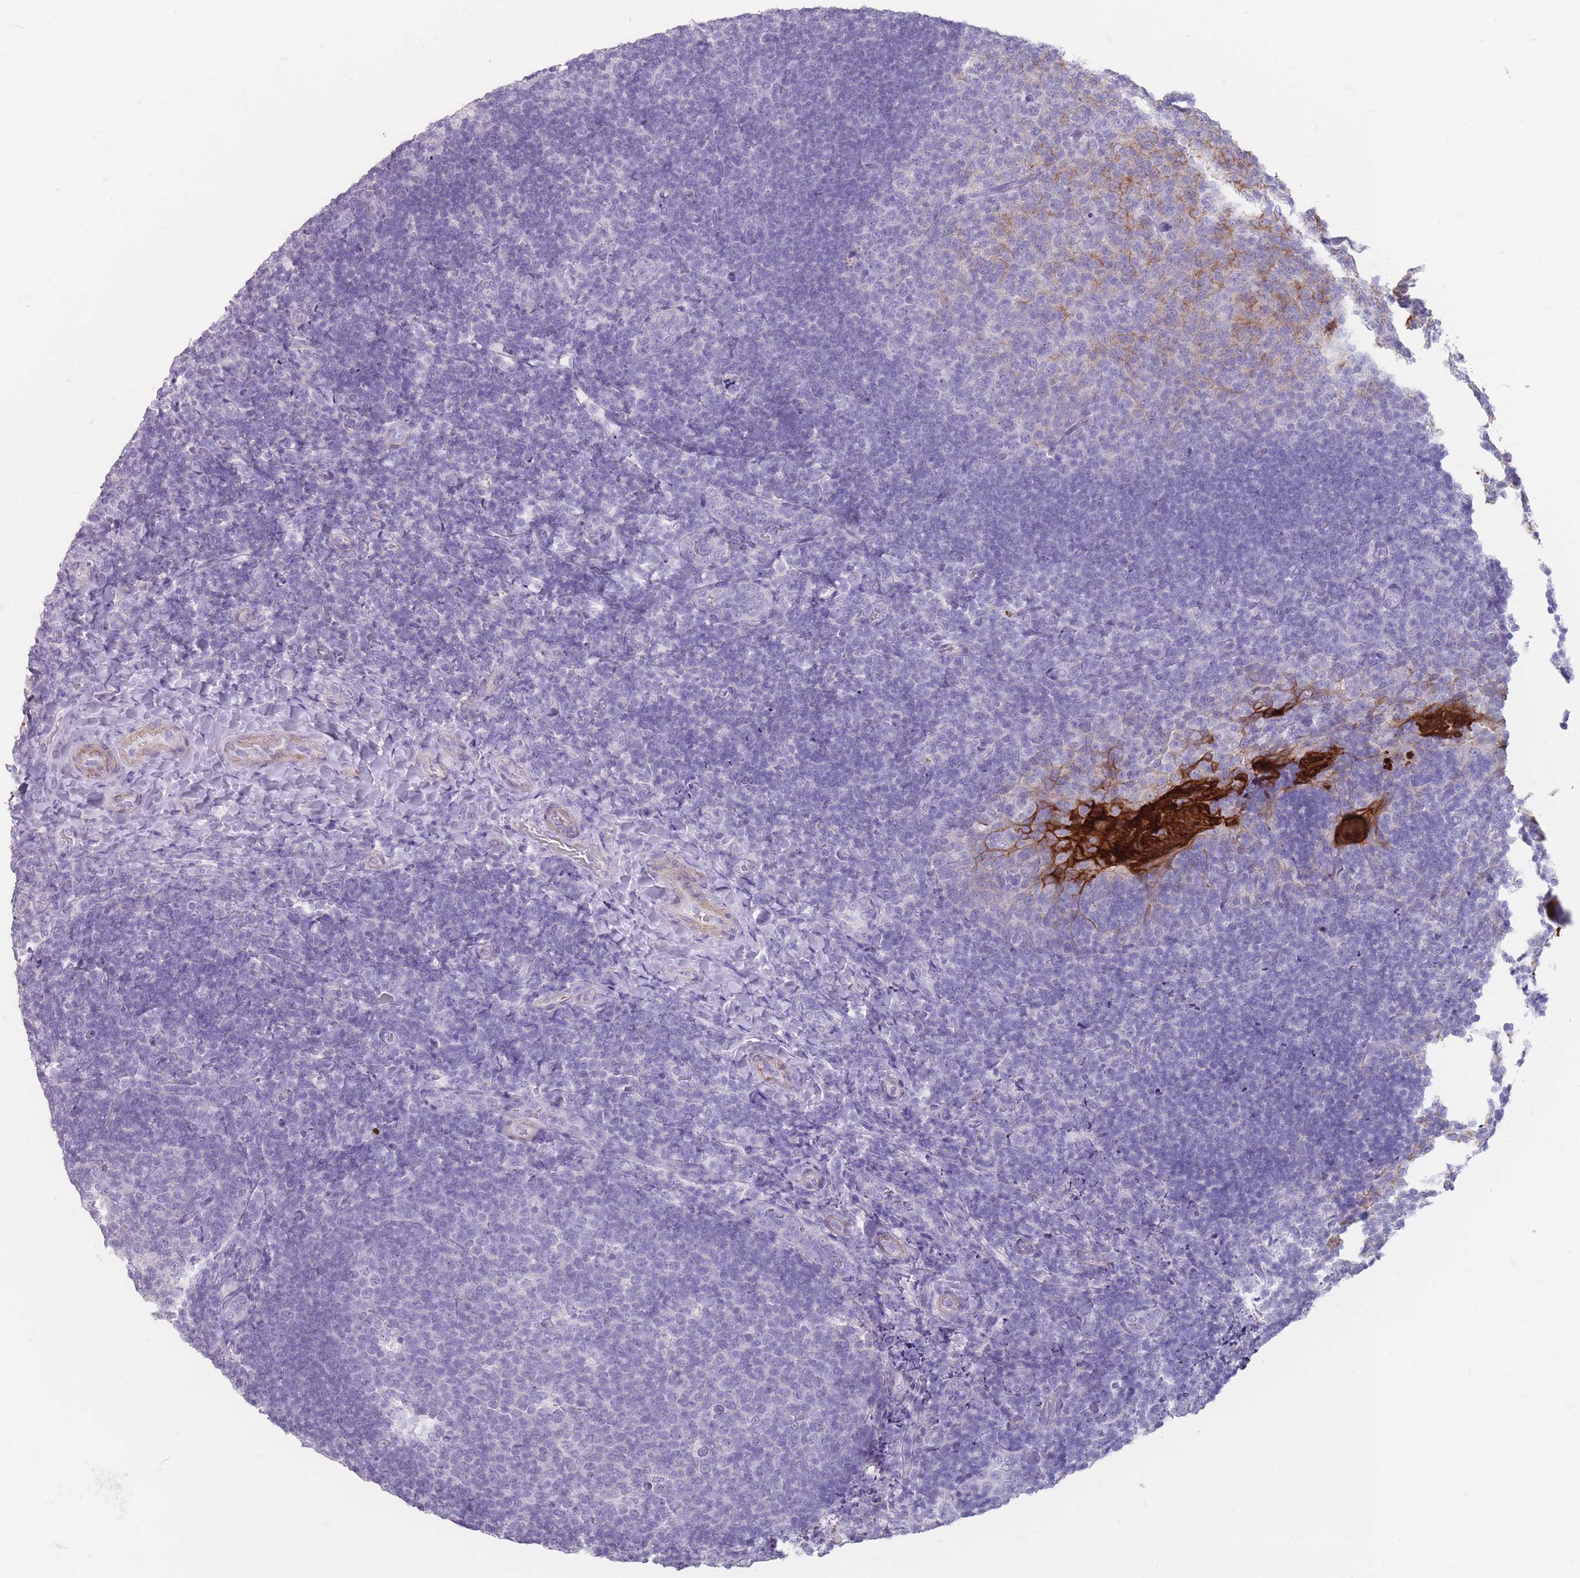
{"staining": {"intensity": "negative", "quantity": "none", "location": "none"}, "tissue": "tonsil", "cell_type": "Germinal center cells", "image_type": "normal", "snomed": [{"axis": "morphology", "description": "Normal tissue, NOS"}, {"axis": "topography", "description": "Tonsil"}], "caption": "DAB (3,3'-diaminobenzidine) immunohistochemical staining of benign human tonsil exhibits no significant staining in germinal center cells. (DAB immunohistochemistry (IHC) with hematoxylin counter stain).", "gene": "RHBG", "patient": {"sex": "female", "age": 10}}